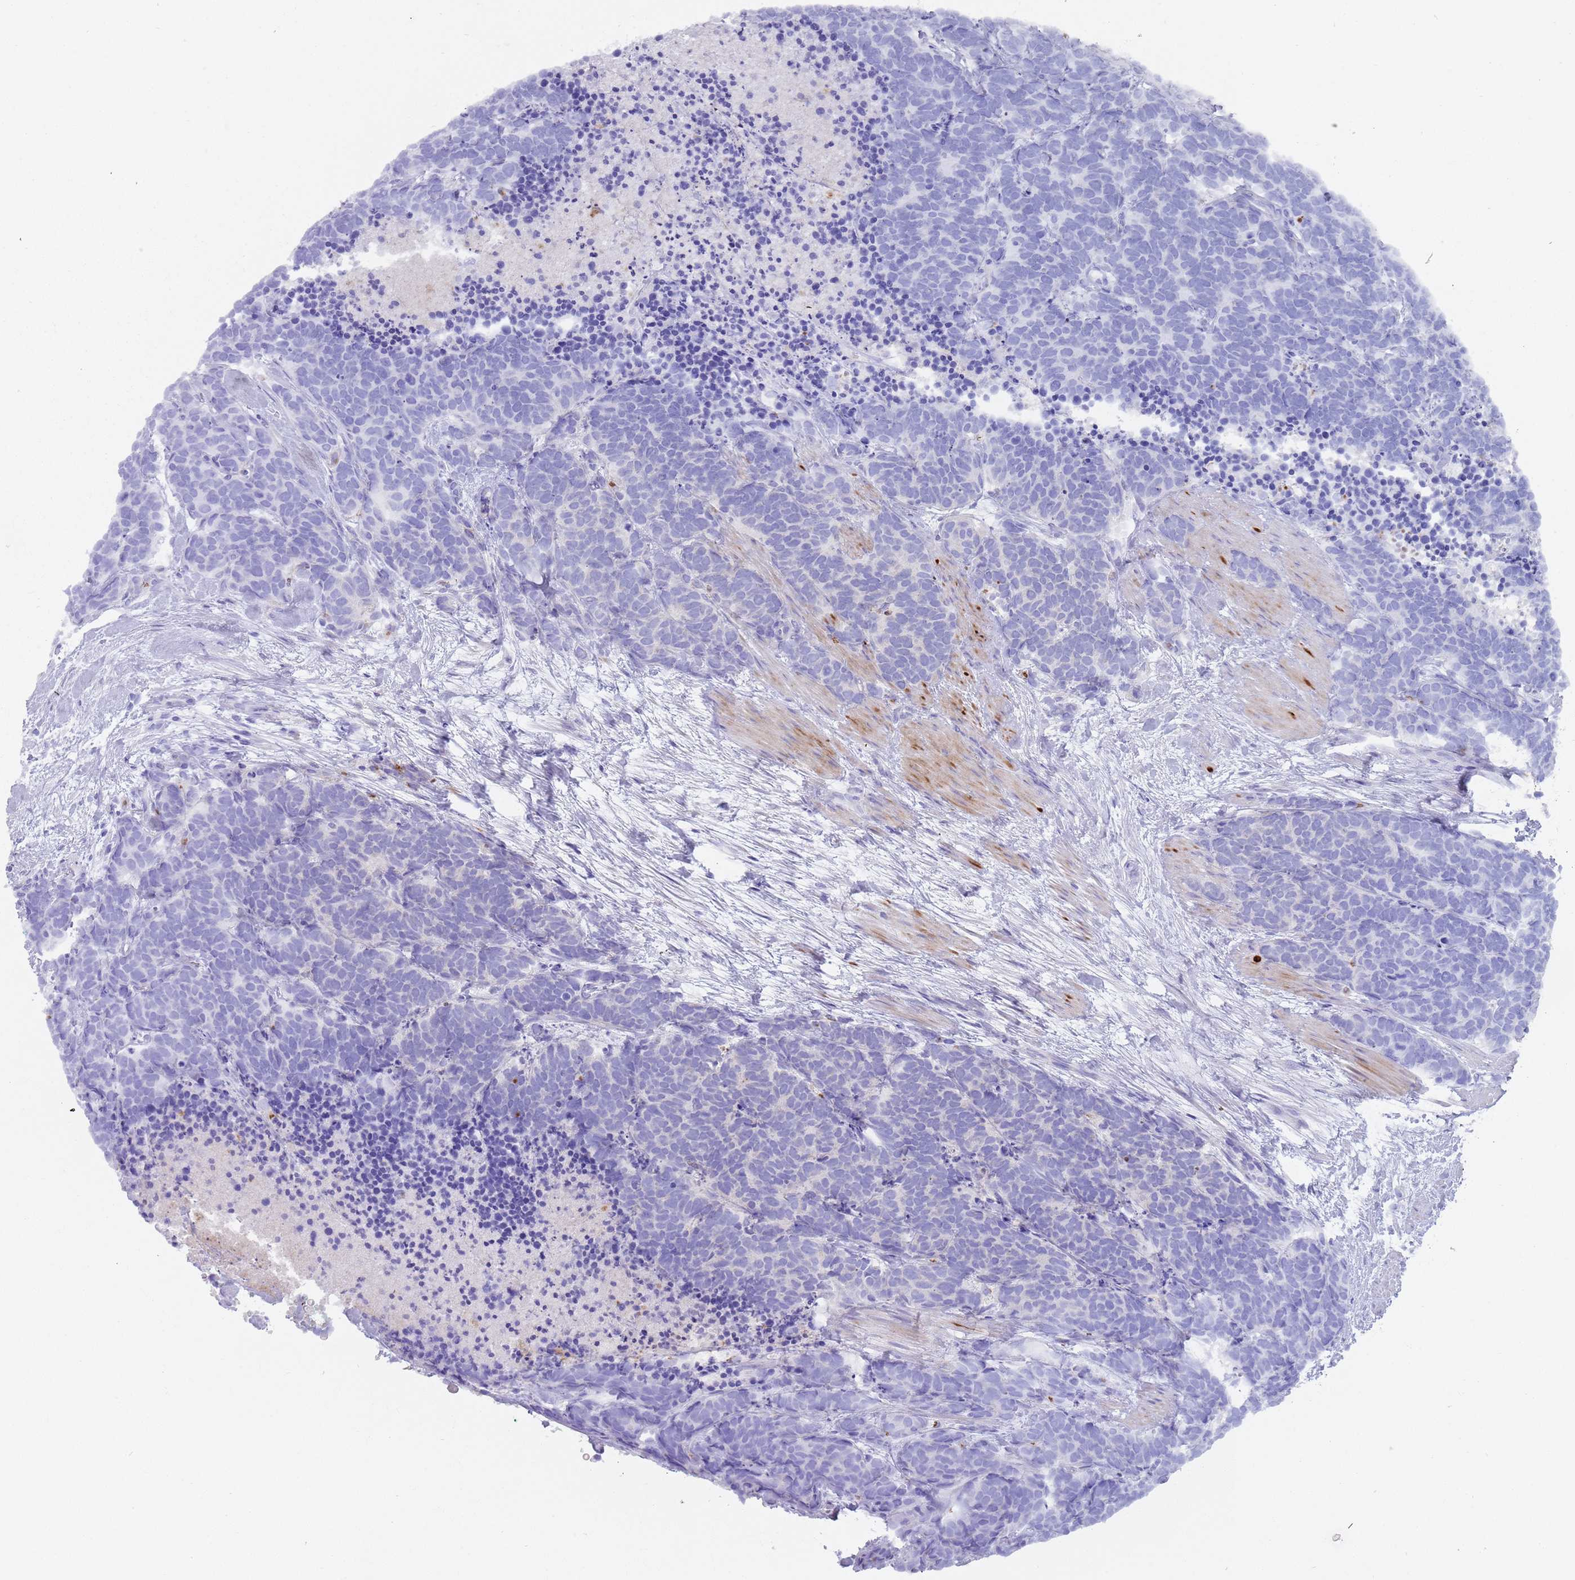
{"staining": {"intensity": "negative", "quantity": "none", "location": "none"}, "tissue": "carcinoid", "cell_type": "Tumor cells", "image_type": "cancer", "snomed": [{"axis": "morphology", "description": "Carcinoma, NOS"}, {"axis": "morphology", "description": "Carcinoid, malignant, NOS"}, {"axis": "topography", "description": "Prostate"}], "caption": "There is no significant positivity in tumor cells of carcinoid.", "gene": "TMEM251", "patient": {"sex": "male", "age": 57}}